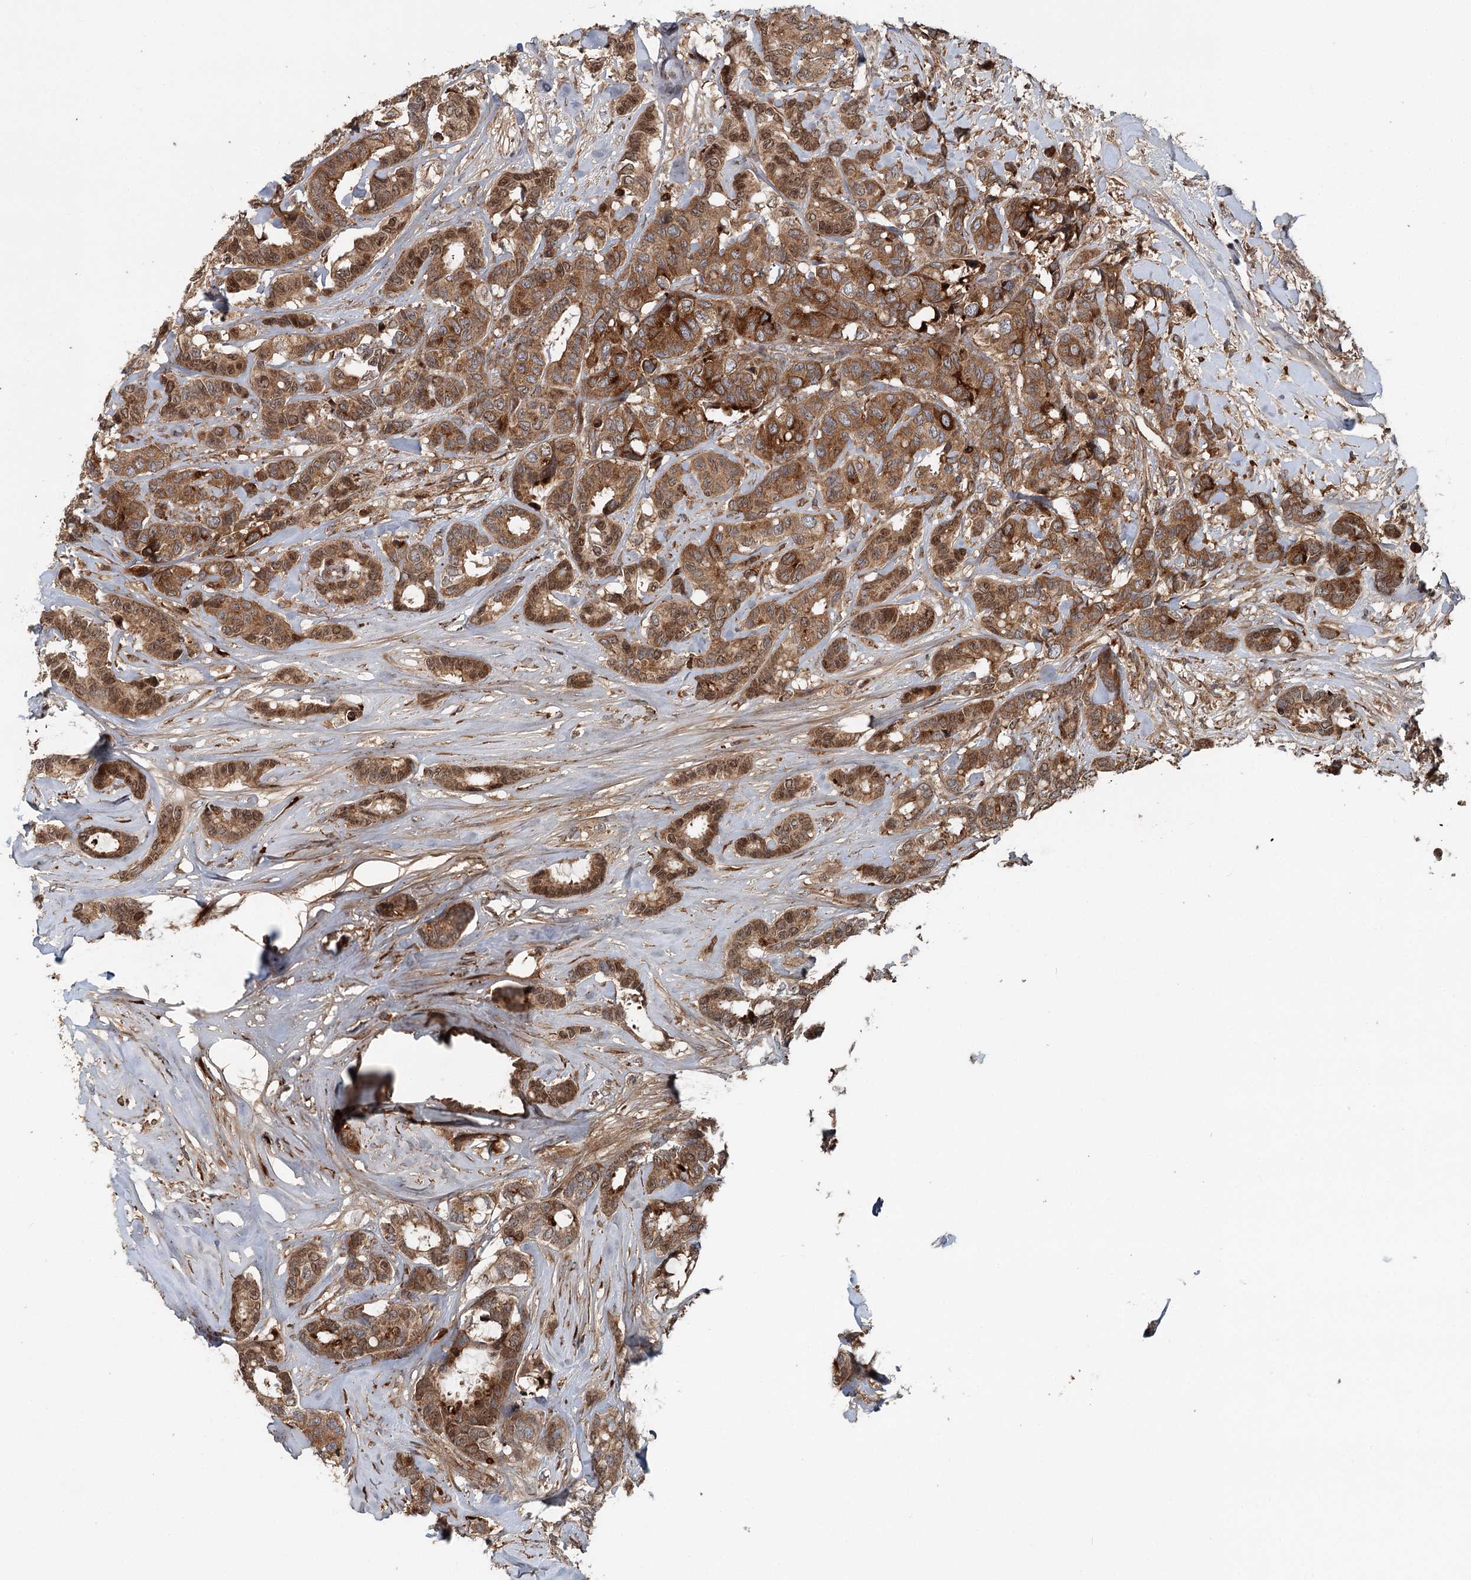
{"staining": {"intensity": "strong", "quantity": ">75%", "location": "cytoplasmic/membranous"}, "tissue": "breast cancer", "cell_type": "Tumor cells", "image_type": "cancer", "snomed": [{"axis": "morphology", "description": "Duct carcinoma"}, {"axis": "topography", "description": "Breast"}], "caption": "Immunohistochemistry (IHC) of human breast invasive ductal carcinoma demonstrates high levels of strong cytoplasmic/membranous expression in about >75% of tumor cells.", "gene": "RNF111", "patient": {"sex": "female", "age": 87}}